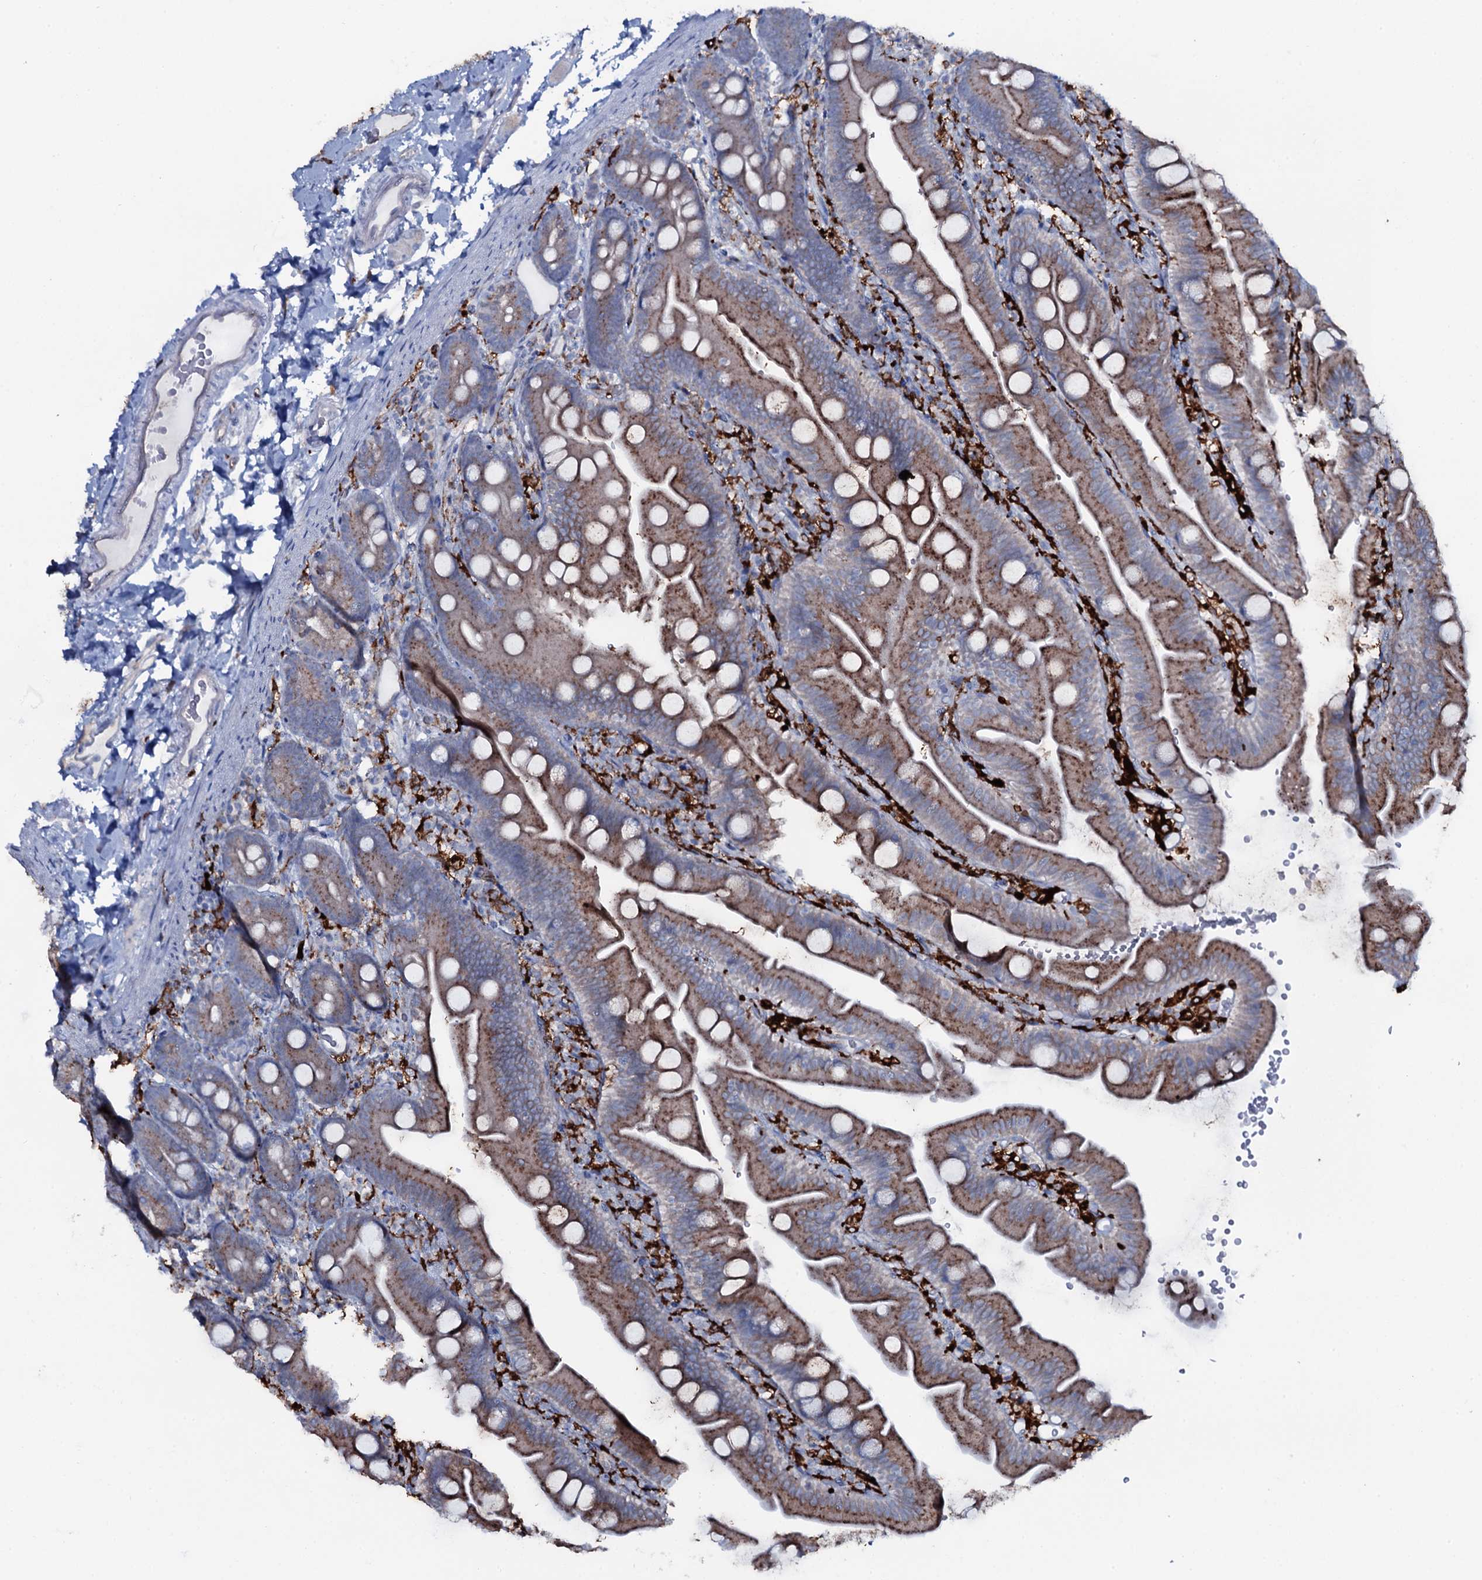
{"staining": {"intensity": "moderate", "quantity": ">75%", "location": "cytoplasmic/membranous"}, "tissue": "small intestine", "cell_type": "Glandular cells", "image_type": "normal", "snomed": [{"axis": "morphology", "description": "Normal tissue, NOS"}, {"axis": "topography", "description": "Small intestine"}], "caption": "Immunohistochemical staining of unremarkable human small intestine reveals medium levels of moderate cytoplasmic/membranous positivity in about >75% of glandular cells. (Stains: DAB (3,3'-diaminobenzidine) in brown, nuclei in blue, Microscopy: brightfield microscopy at high magnification).", "gene": "OSBPL2", "patient": {"sex": "female", "age": 68}}